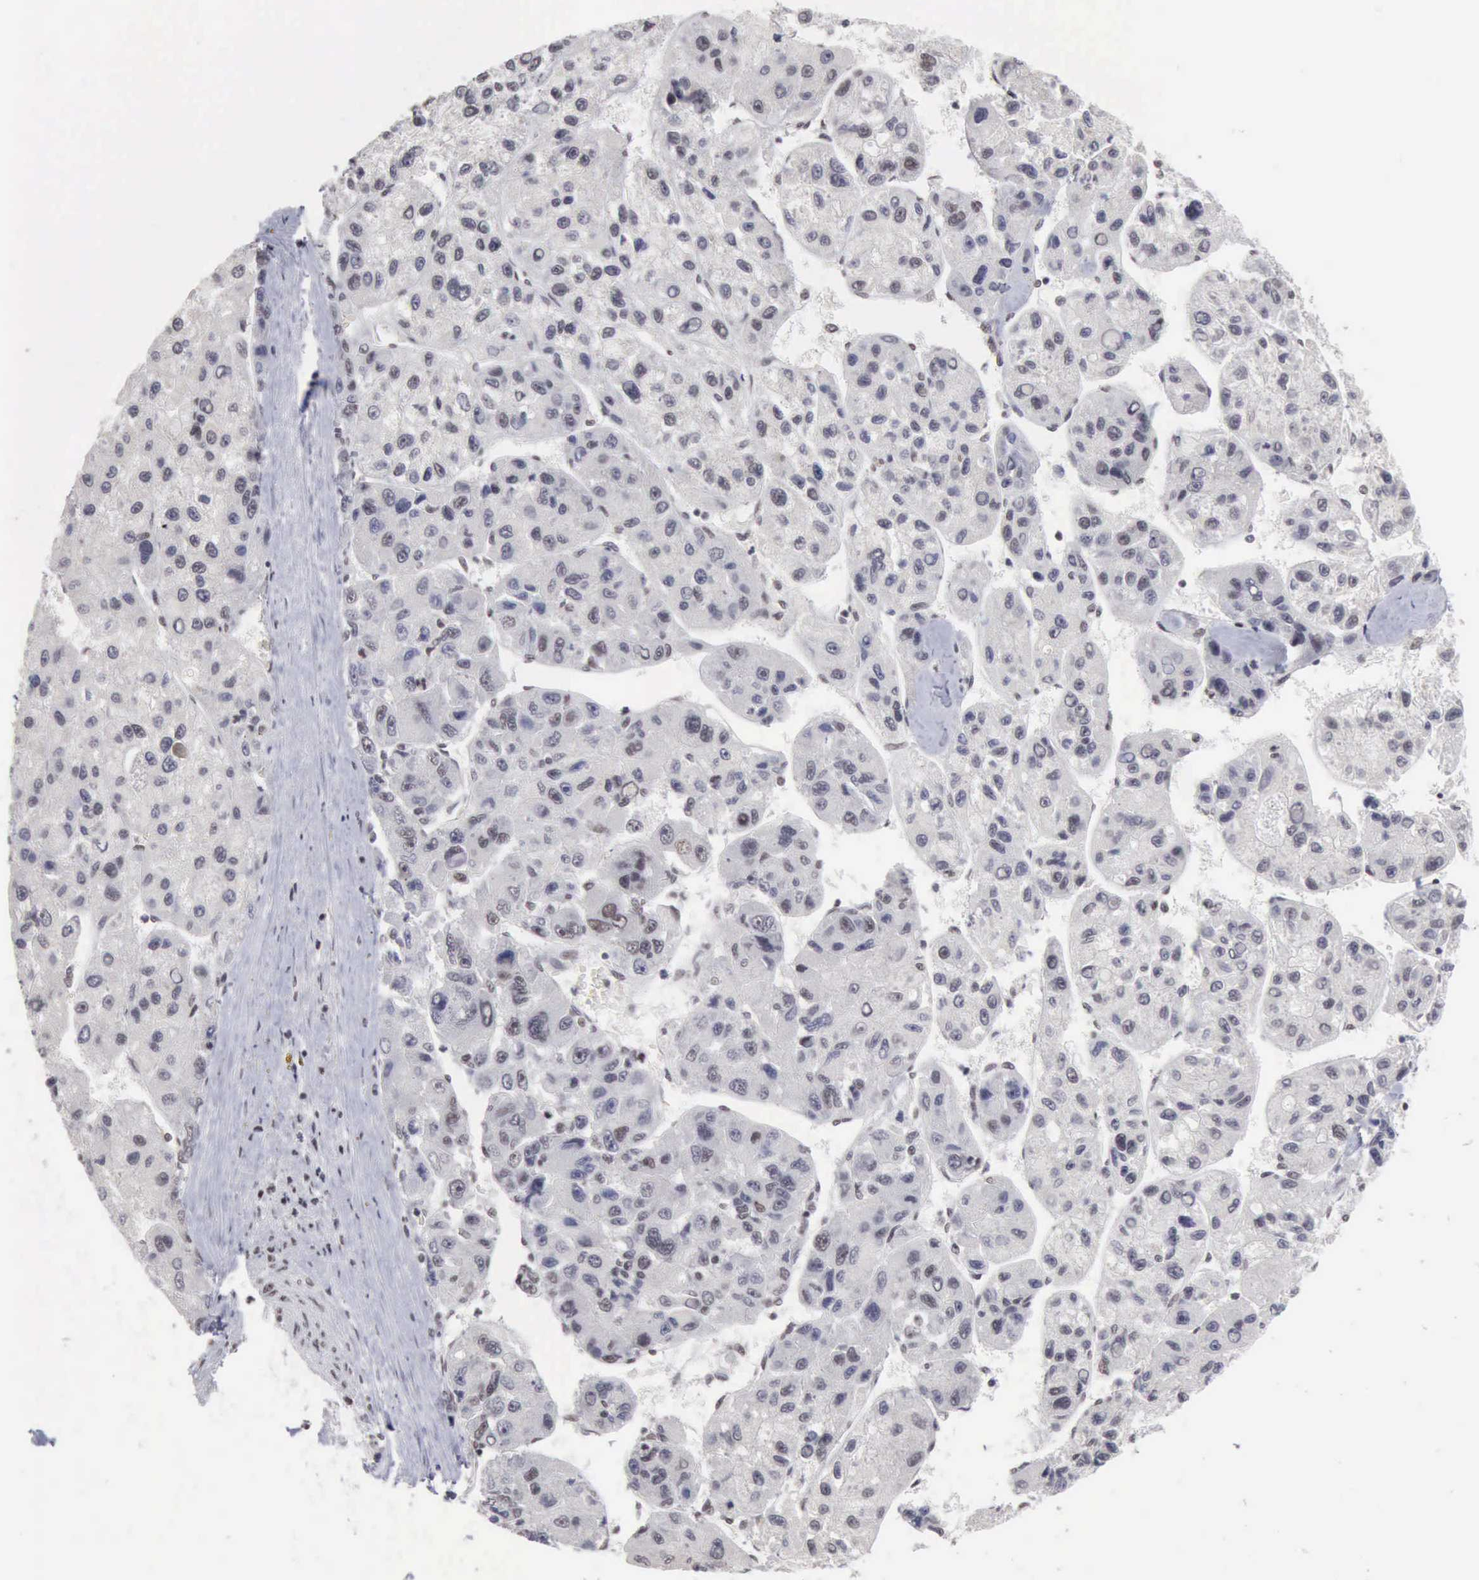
{"staining": {"intensity": "weak", "quantity": "<25%", "location": "nuclear"}, "tissue": "liver cancer", "cell_type": "Tumor cells", "image_type": "cancer", "snomed": [{"axis": "morphology", "description": "Carcinoma, Hepatocellular, NOS"}, {"axis": "topography", "description": "Liver"}], "caption": "Immunohistochemistry (IHC) histopathology image of human liver hepatocellular carcinoma stained for a protein (brown), which exhibits no staining in tumor cells. The staining is performed using DAB (3,3'-diaminobenzidine) brown chromogen with nuclei counter-stained in using hematoxylin.", "gene": "TAF1", "patient": {"sex": "male", "age": 64}}